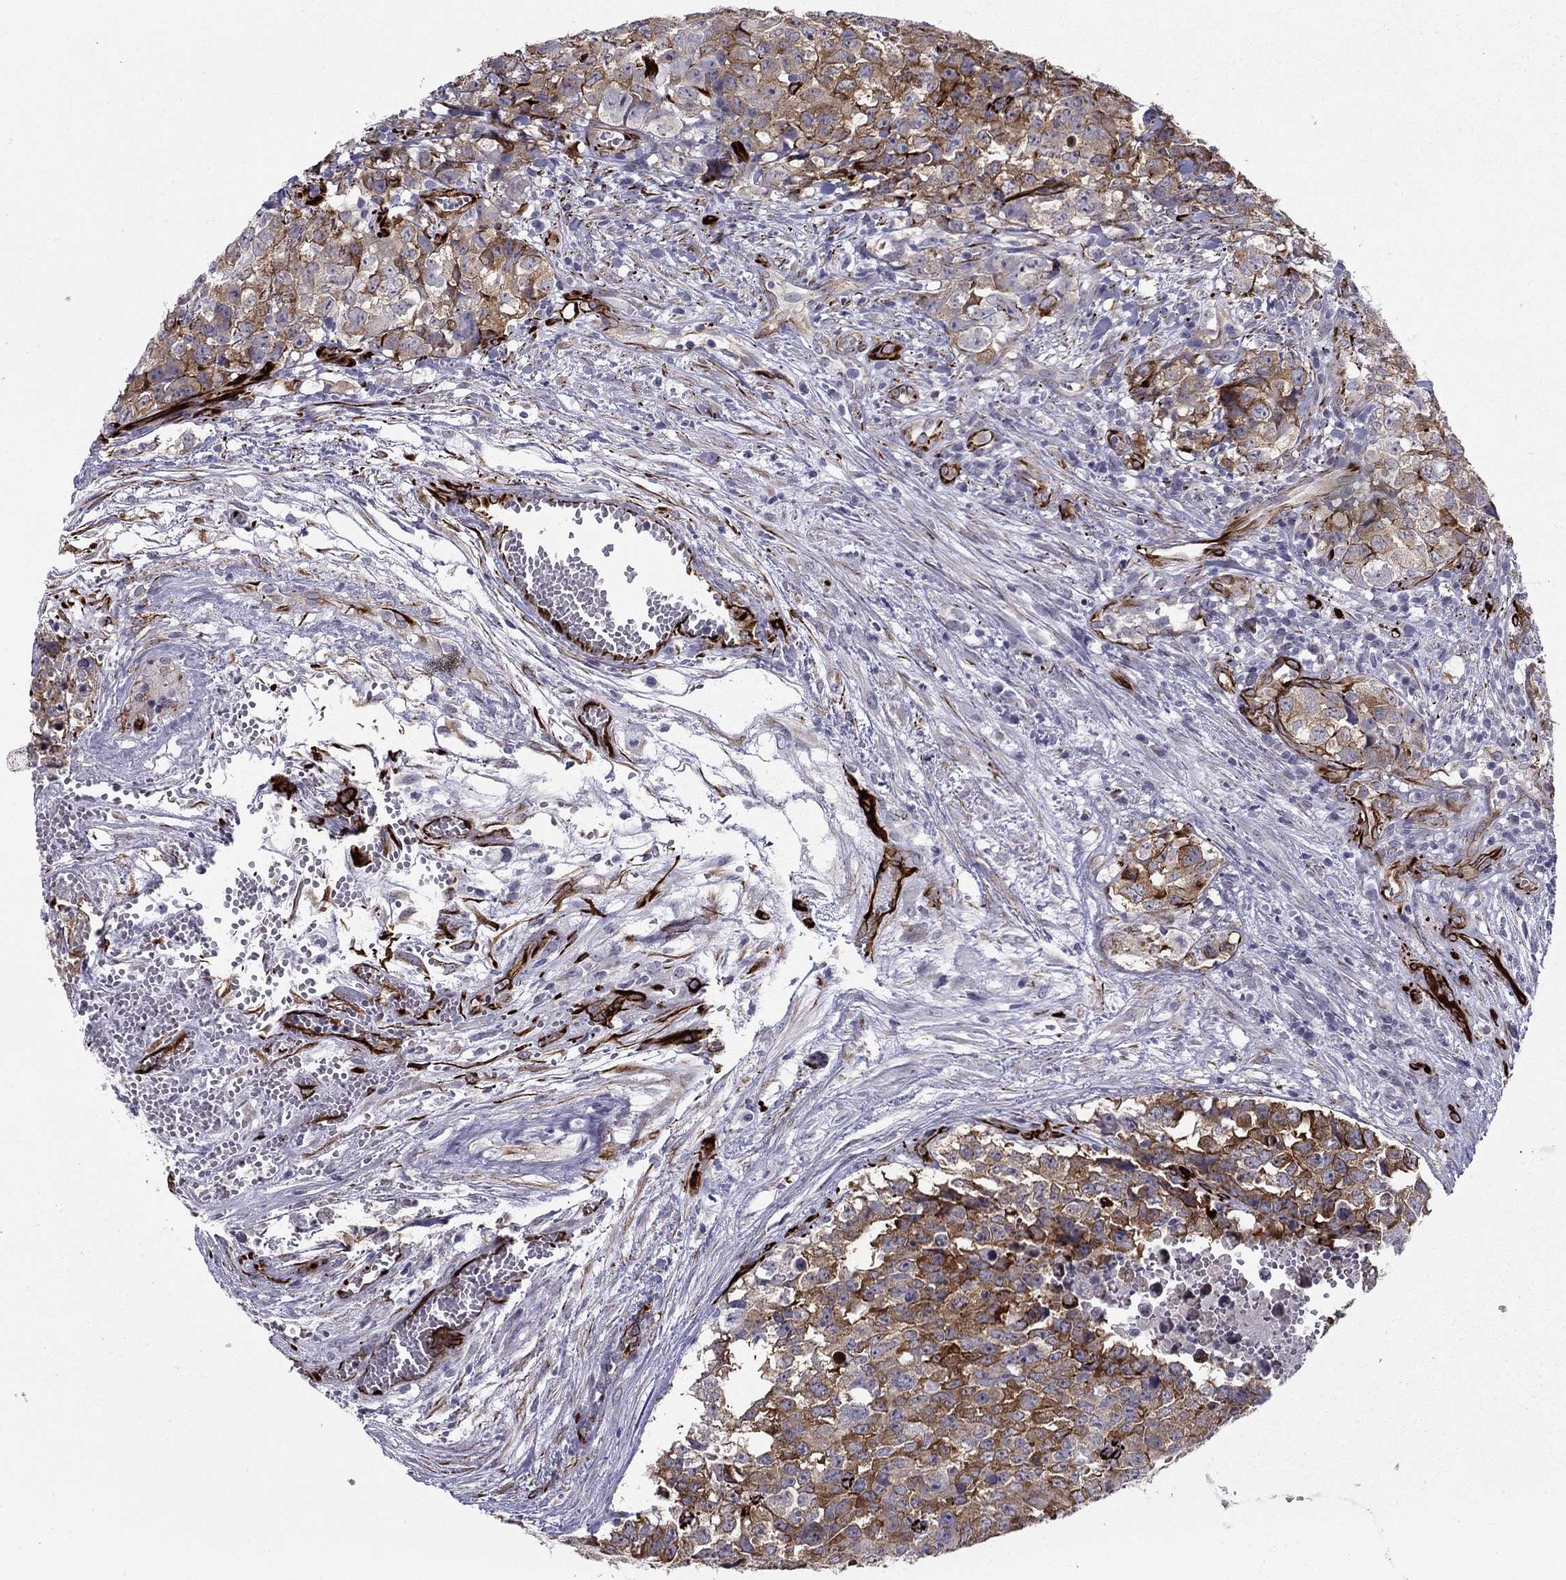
{"staining": {"intensity": "moderate", "quantity": "25%-75%", "location": "cytoplasmic/membranous"}, "tissue": "testis cancer", "cell_type": "Tumor cells", "image_type": "cancer", "snomed": [{"axis": "morphology", "description": "Carcinoma, Embryonal, NOS"}, {"axis": "topography", "description": "Testis"}], "caption": "Testis cancer (embryonal carcinoma) stained with DAB IHC exhibits medium levels of moderate cytoplasmic/membranous positivity in about 25%-75% of tumor cells. (IHC, brightfield microscopy, high magnification).", "gene": "ANKS4B", "patient": {"sex": "male", "age": 23}}